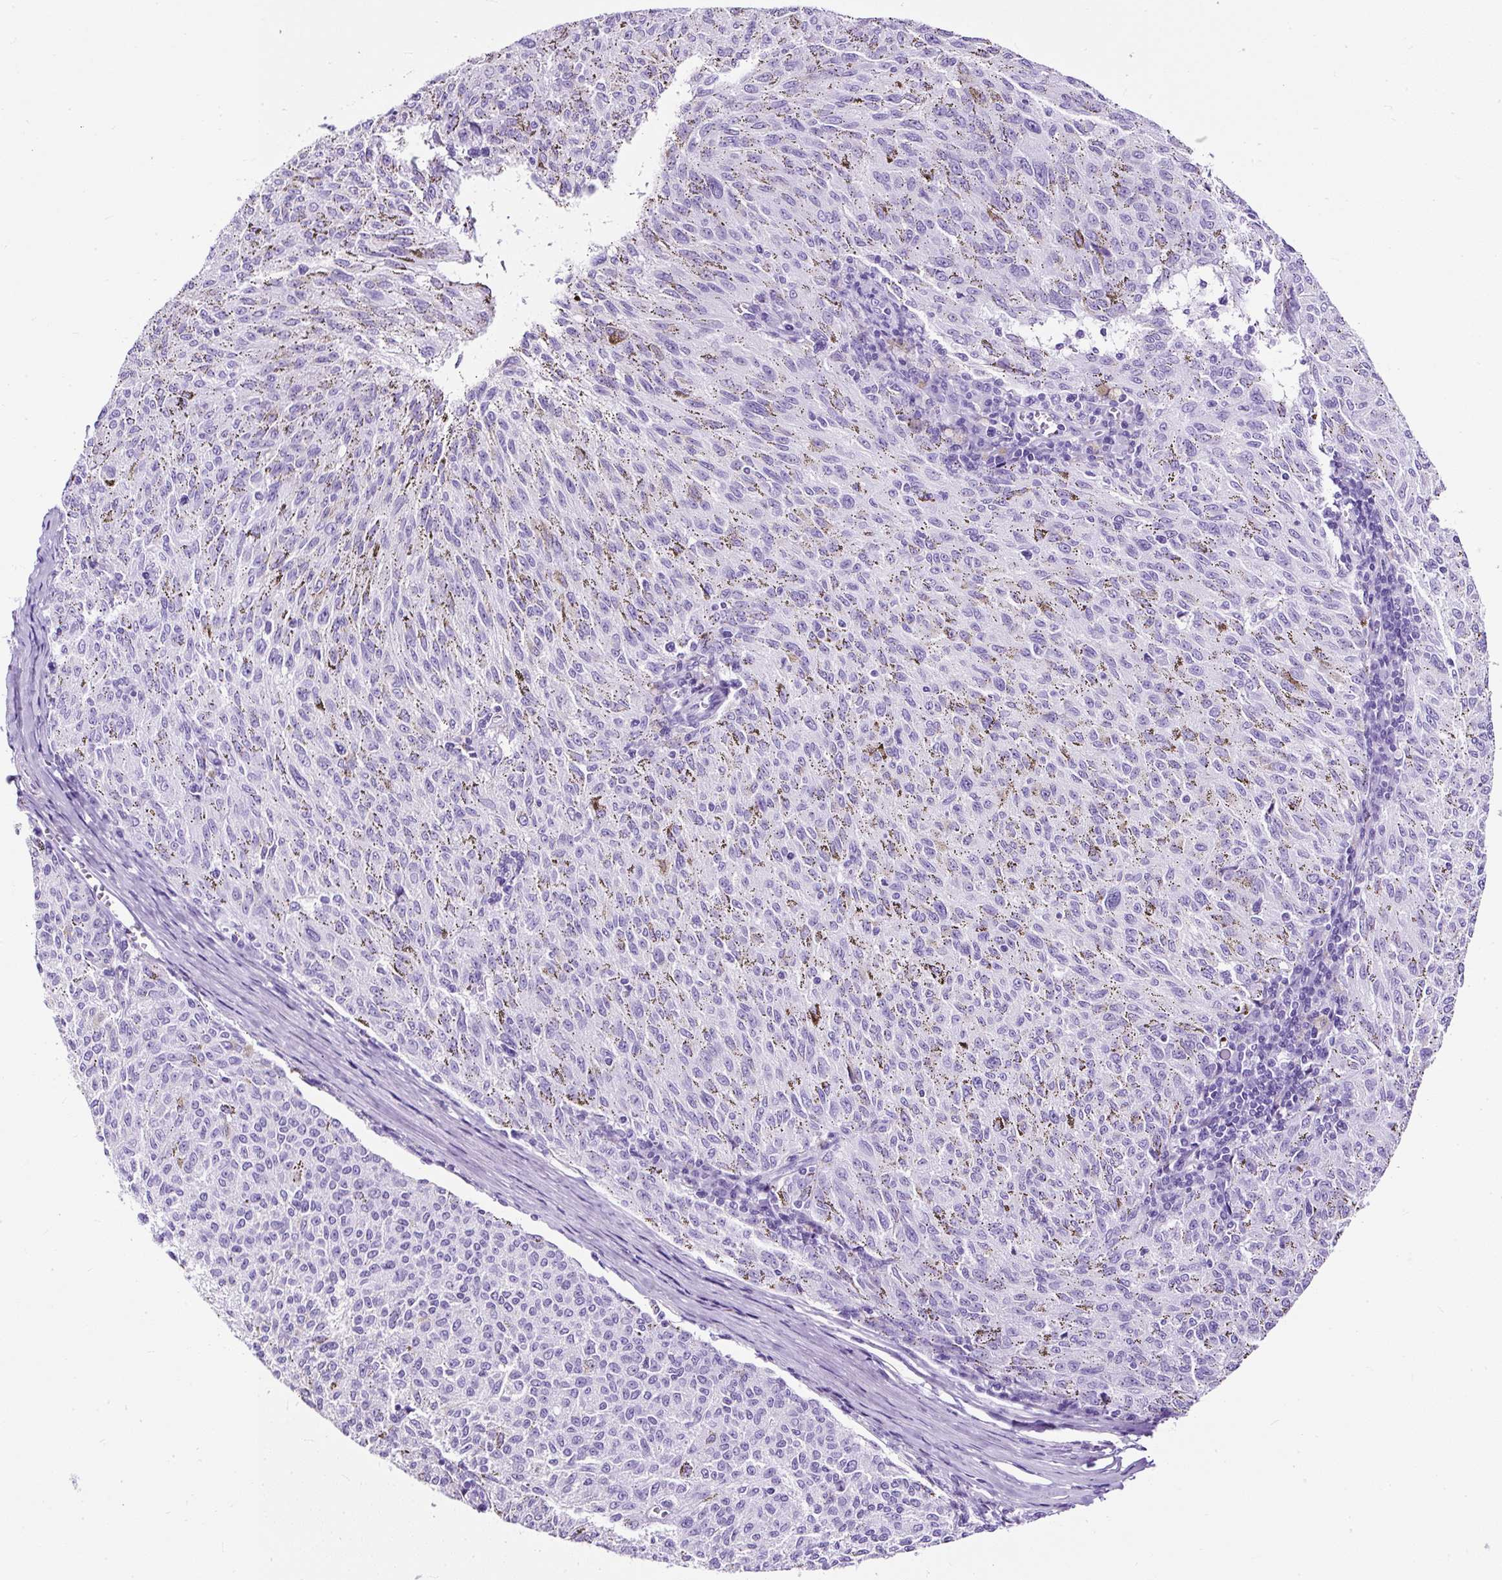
{"staining": {"intensity": "negative", "quantity": "none", "location": "none"}, "tissue": "melanoma", "cell_type": "Tumor cells", "image_type": "cancer", "snomed": [{"axis": "morphology", "description": "Malignant melanoma, NOS"}, {"axis": "topography", "description": "Skin"}], "caption": "An immunohistochemistry (IHC) image of malignant melanoma is shown. There is no staining in tumor cells of malignant melanoma.", "gene": "NTS", "patient": {"sex": "female", "age": 72}}